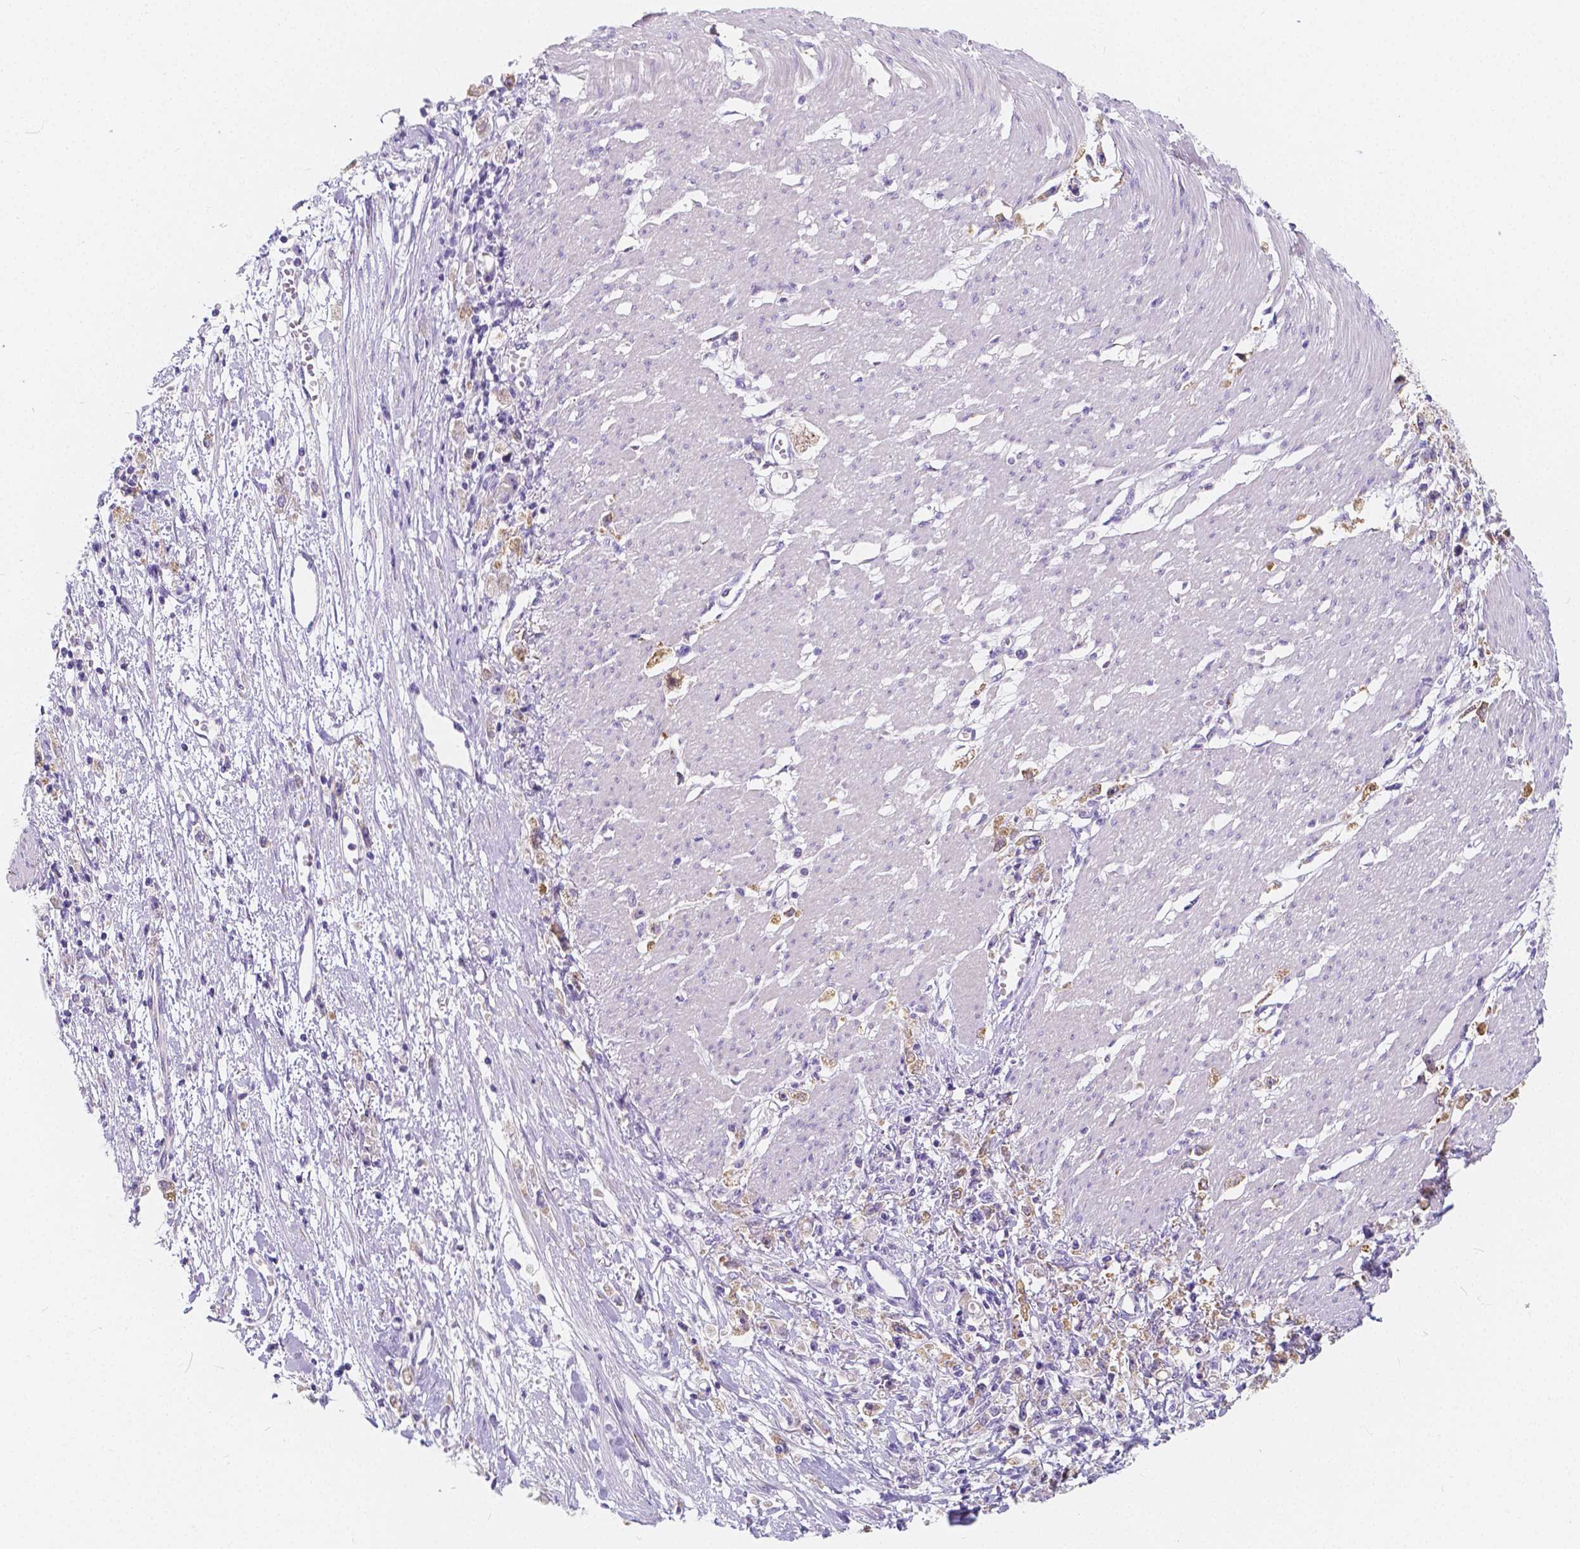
{"staining": {"intensity": "moderate", "quantity": ">75%", "location": "cytoplasmic/membranous"}, "tissue": "stomach cancer", "cell_type": "Tumor cells", "image_type": "cancer", "snomed": [{"axis": "morphology", "description": "Adenocarcinoma, NOS"}, {"axis": "topography", "description": "Stomach"}], "caption": "Stomach cancer was stained to show a protein in brown. There is medium levels of moderate cytoplasmic/membranous positivity in approximately >75% of tumor cells.", "gene": "RNF186", "patient": {"sex": "female", "age": 59}}